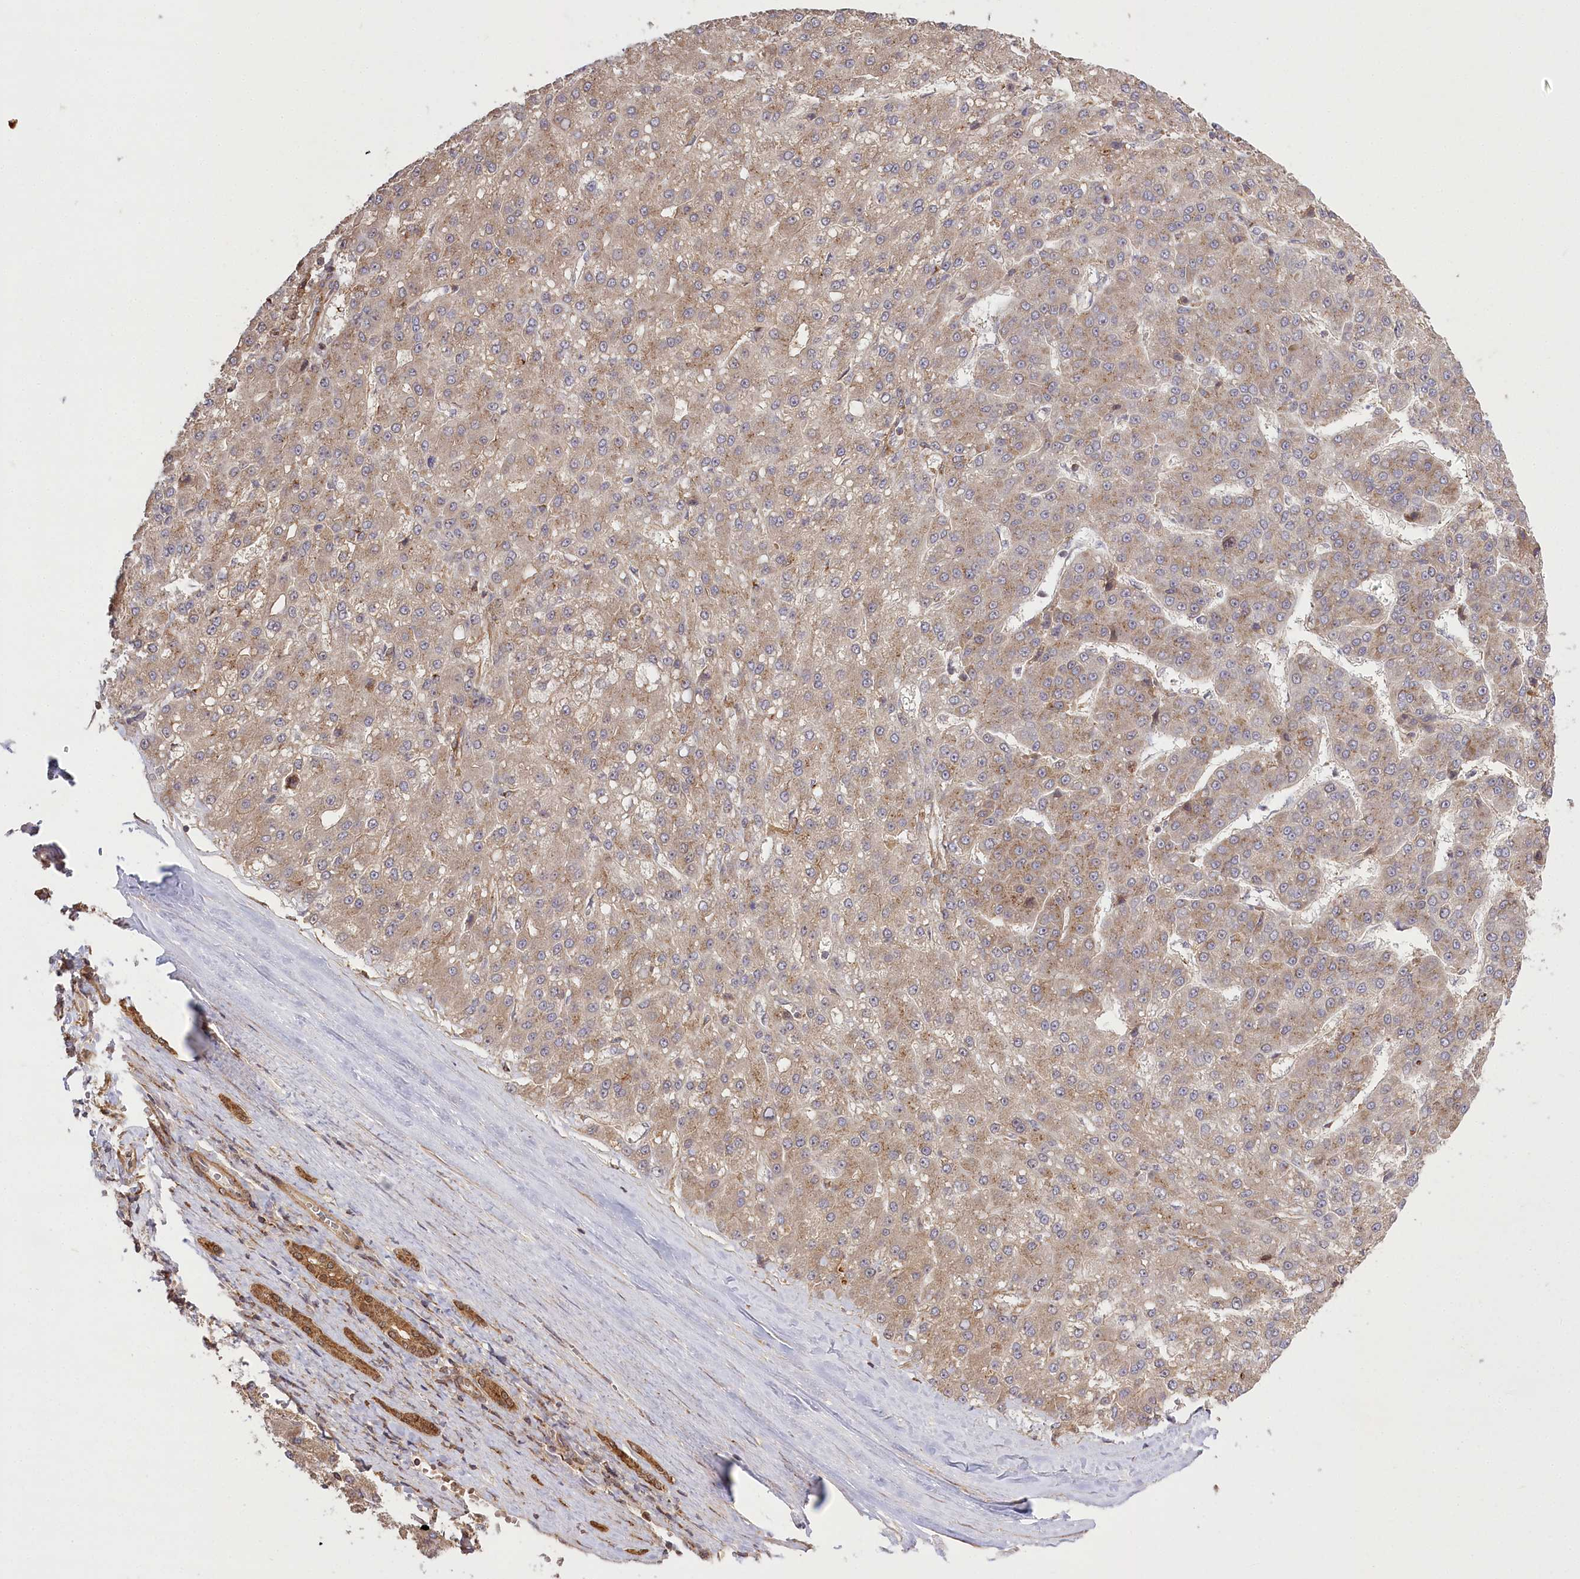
{"staining": {"intensity": "weak", "quantity": ">75%", "location": "cytoplasmic/membranous"}, "tissue": "liver cancer", "cell_type": "Tumor cells", "image_type": "cancer", "snomed": [{"axis": "morphology", "description": "Carcinoma, Hepatocellular, NOS"}, {"axis": "topography", "description": "Liver"}], "caption": "Immunohistochemistry (IHC) photomicrograph of liver cancer (hepatocellular carcinoma) stained for a protein (brown), which displays low levels of weak cytoplasmic/membranous positivity in approximately >75% of tumor cells.", "gene": "CCDC91", "patient": {"sex": "male", "age": 67}}